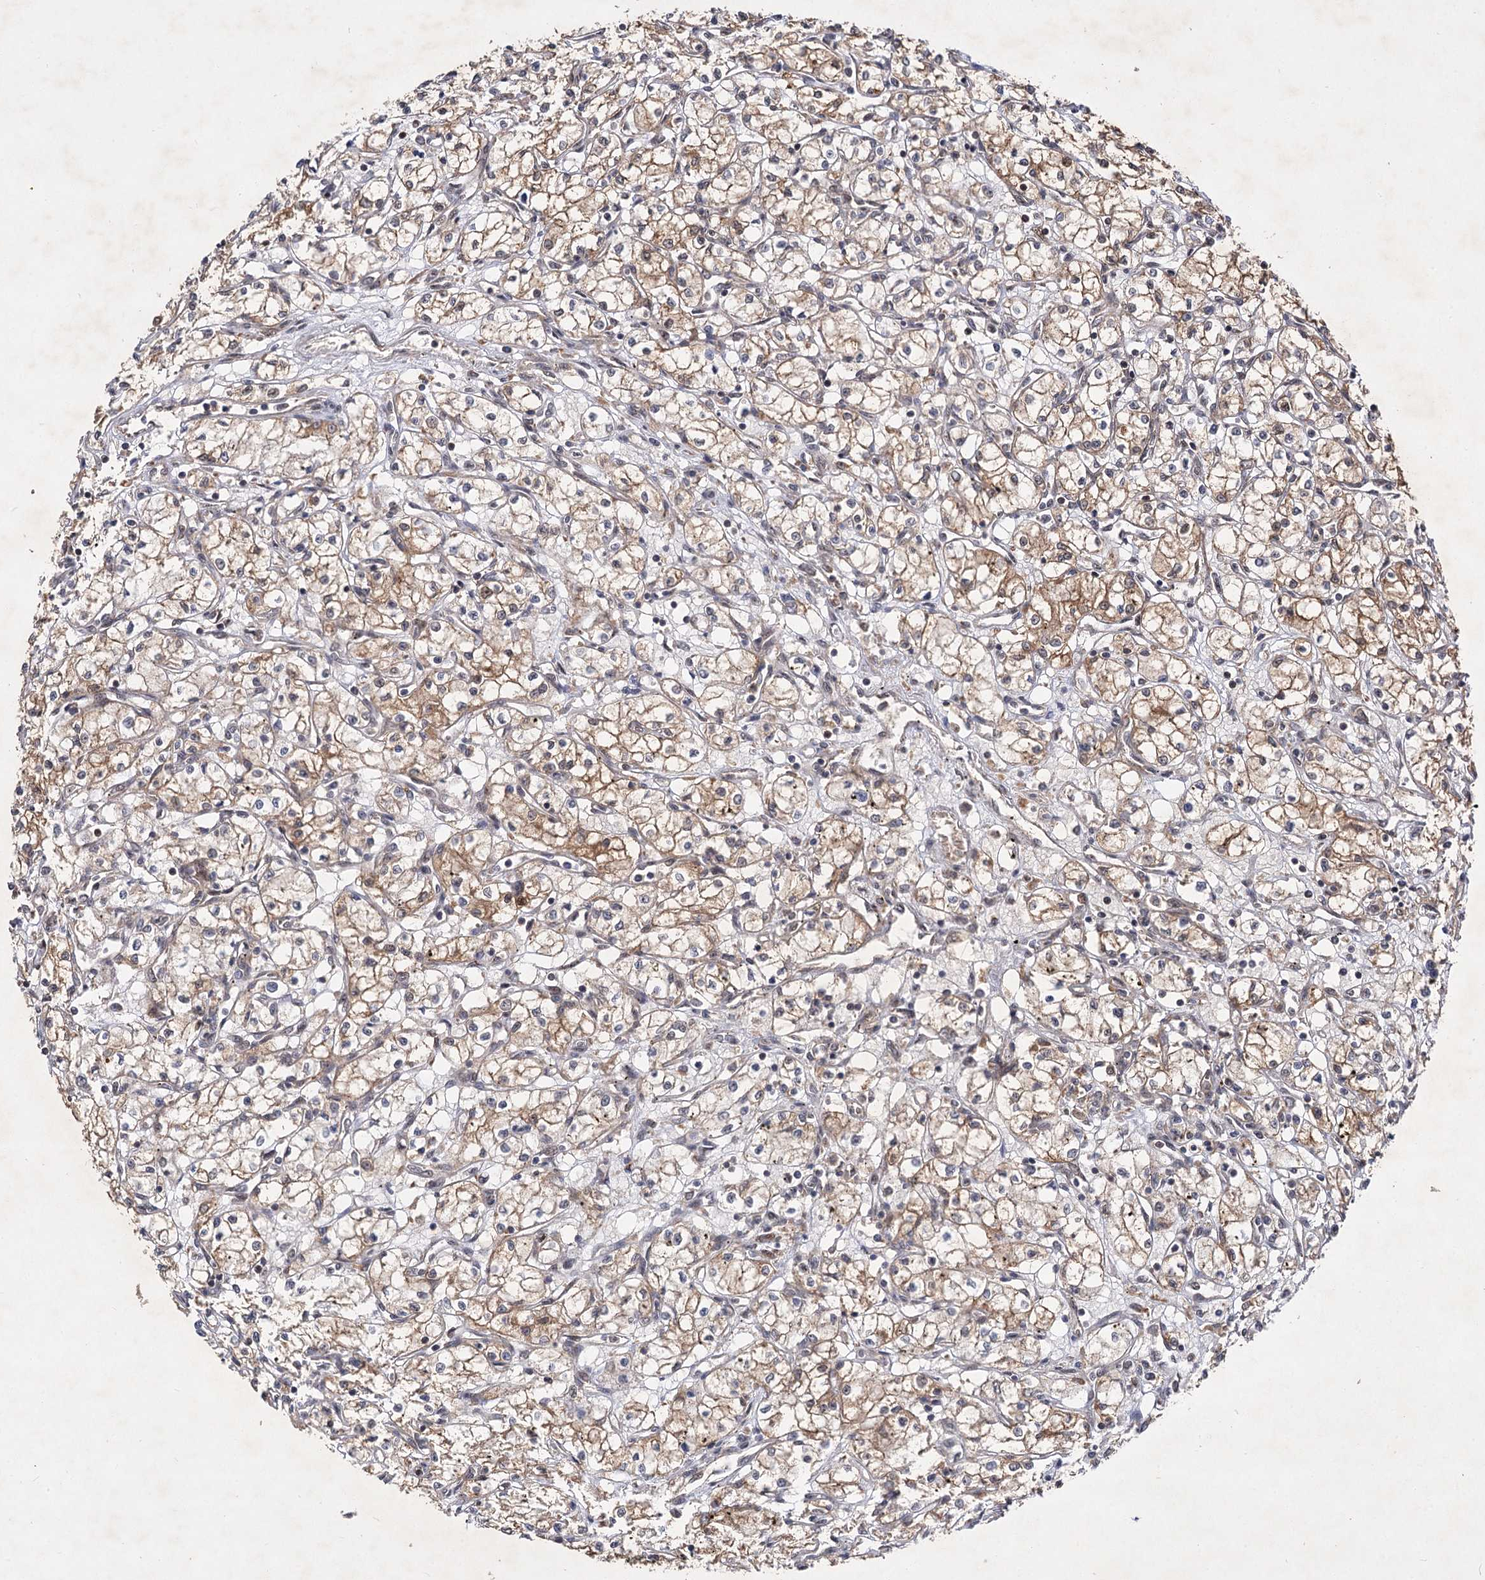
{"staining": {"intensity": "moderate", "quantity": ">75%", "location": "cytoplasmic/membranous"}, "tissue": "renal cancer", "cell_type": "Tumor cells", "image_type": "cancer", "snomed": [{"axis": "morphology", "description": "Adenocarcinoma, NOS"}, {"axis": "topography", "description": "Kidney"}], "caption": "Immunohistochemistry of human renal adenocarcinoma shows medium levels of moderate cytoplasmic/membranous expression in about >75% of tumor cells. (Brightfield microscopy of DAB IHC at high magnification).", "gene": "FBXW8", "patient": {"sex": "male", "age": 59}}